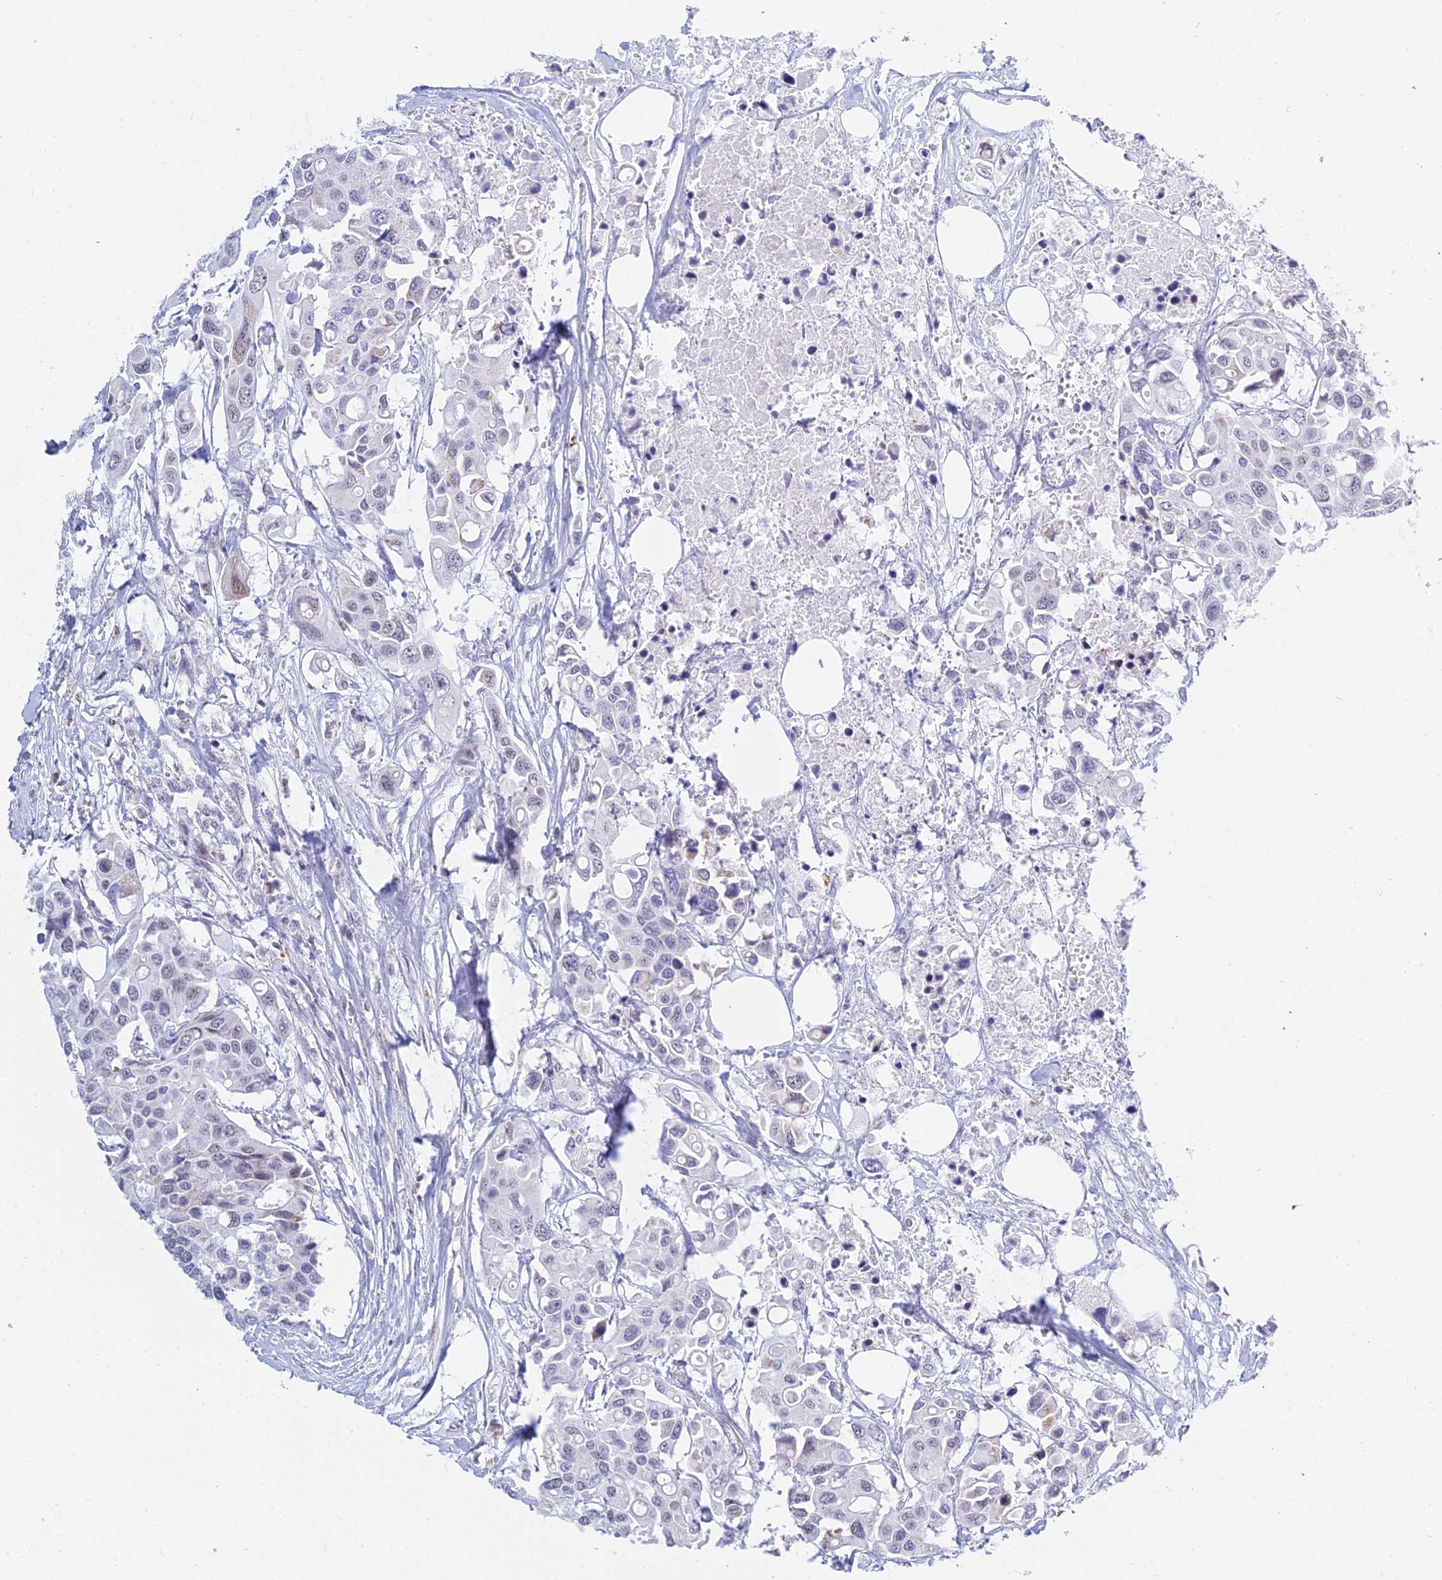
{"staining": {"intensity": "negative", "quantity": "none", "location": "none"}, "tissue": "colorectal cancer", "cell_type": "Tumor cells", "image_type": "cancer", "snomed": [{"axis": "morphology", "description": "Adenocarcinoma, NOS"}, {"axis": "topography", "description": "Colon"}], "caption": "Tumor cells show no significant positivity in adenocarcinoma (colorectal).", "gene": "KLF14", "patient": {"sex": "male", "age": 77}}